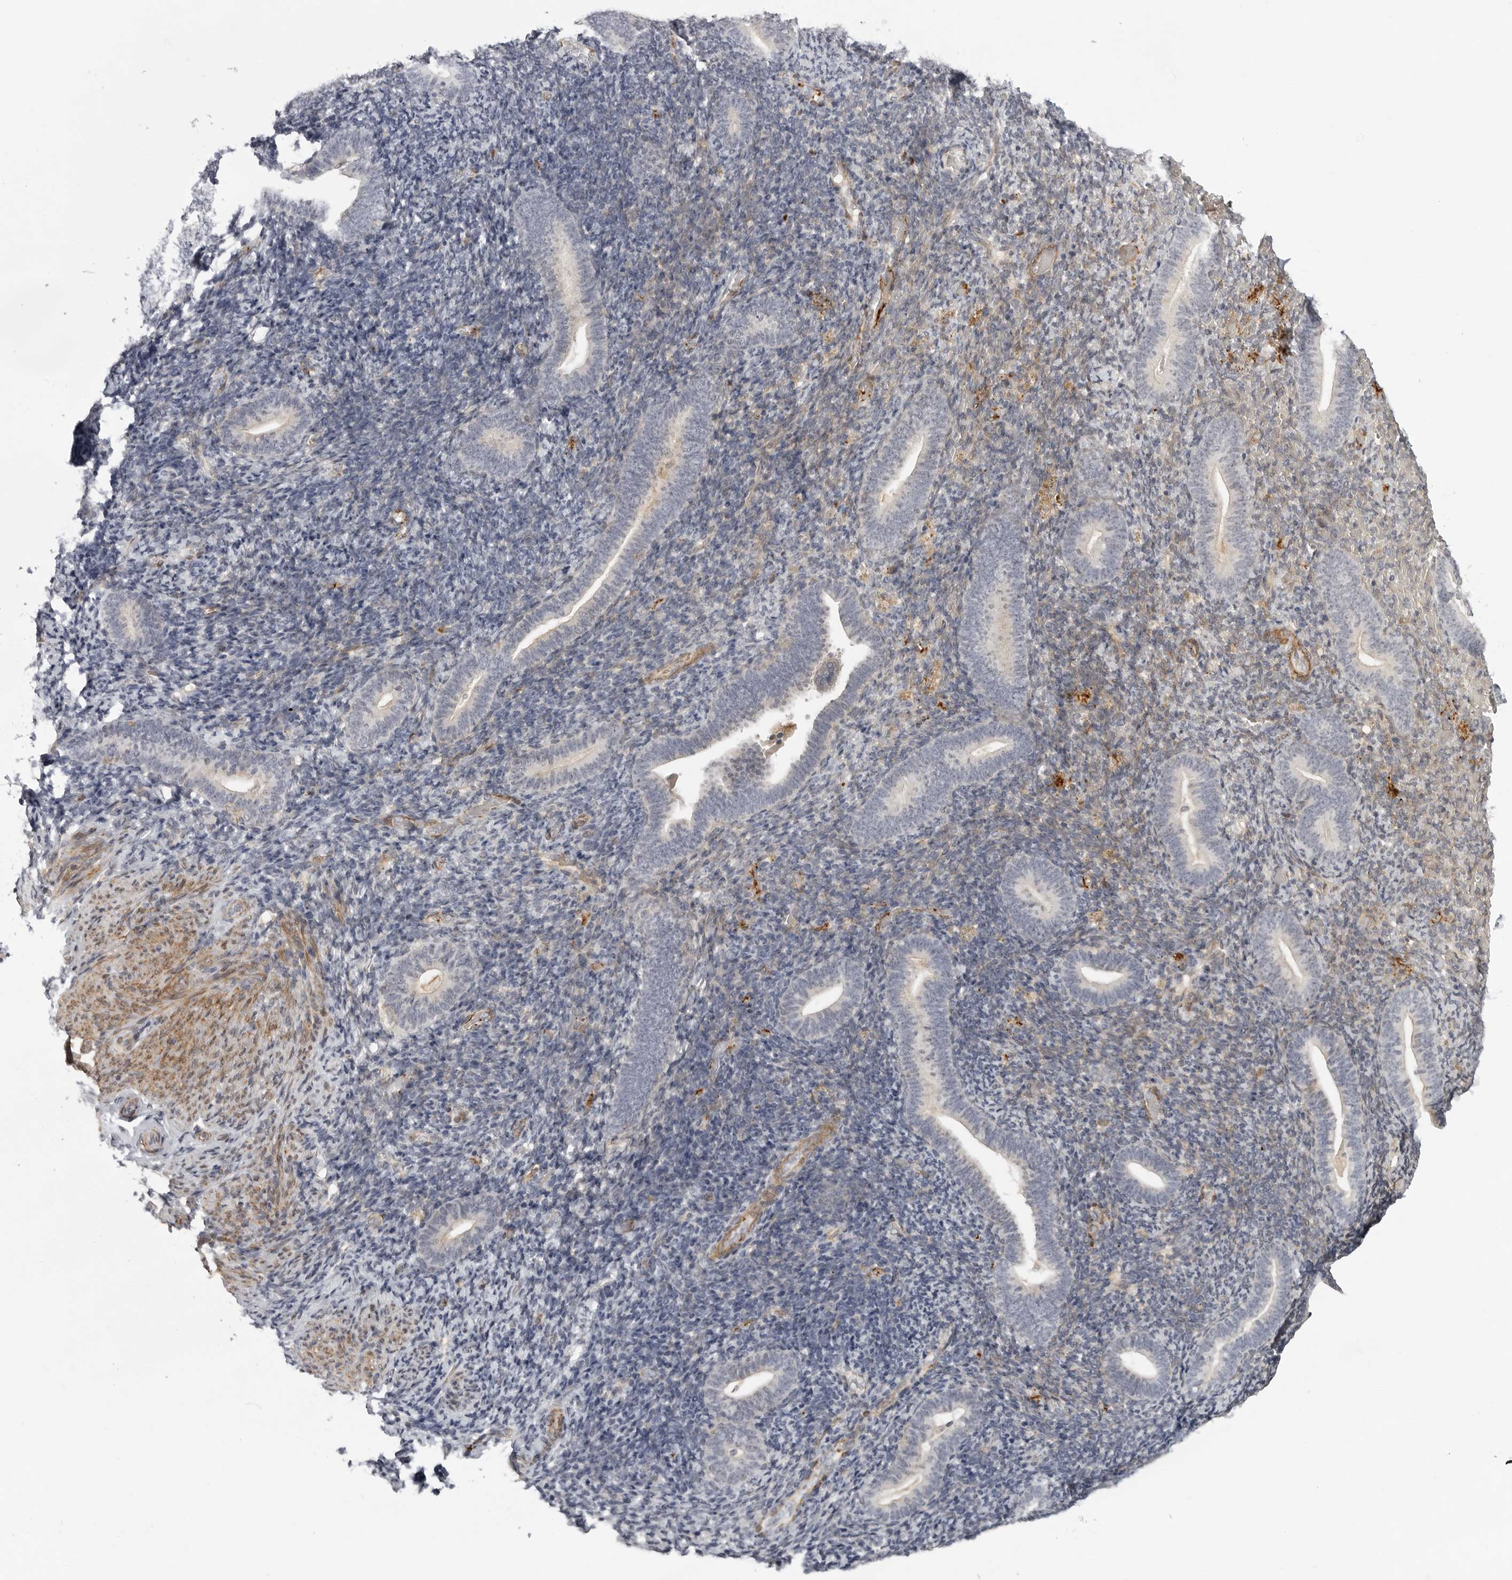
{"staining": {"intensity": "negative", "quantity": "none", "location": "none"}, "tissue": "endometrium", "cell_type": "Cells in endometrial stroma", "image_type": "normal", "snomed": [{"axis": "morphology", "description": "Normal tissue, NOS"}, {"axis": "topography", "description": "Endometrium"}], "caption": "An immunohistochemistry (IHC) micrograph of normal endometrium is shown. There is no staining in cells in endometrial stroma of endometrium.", "gene": "TUT4", "patient": {"sex": "female", "age": 51}}